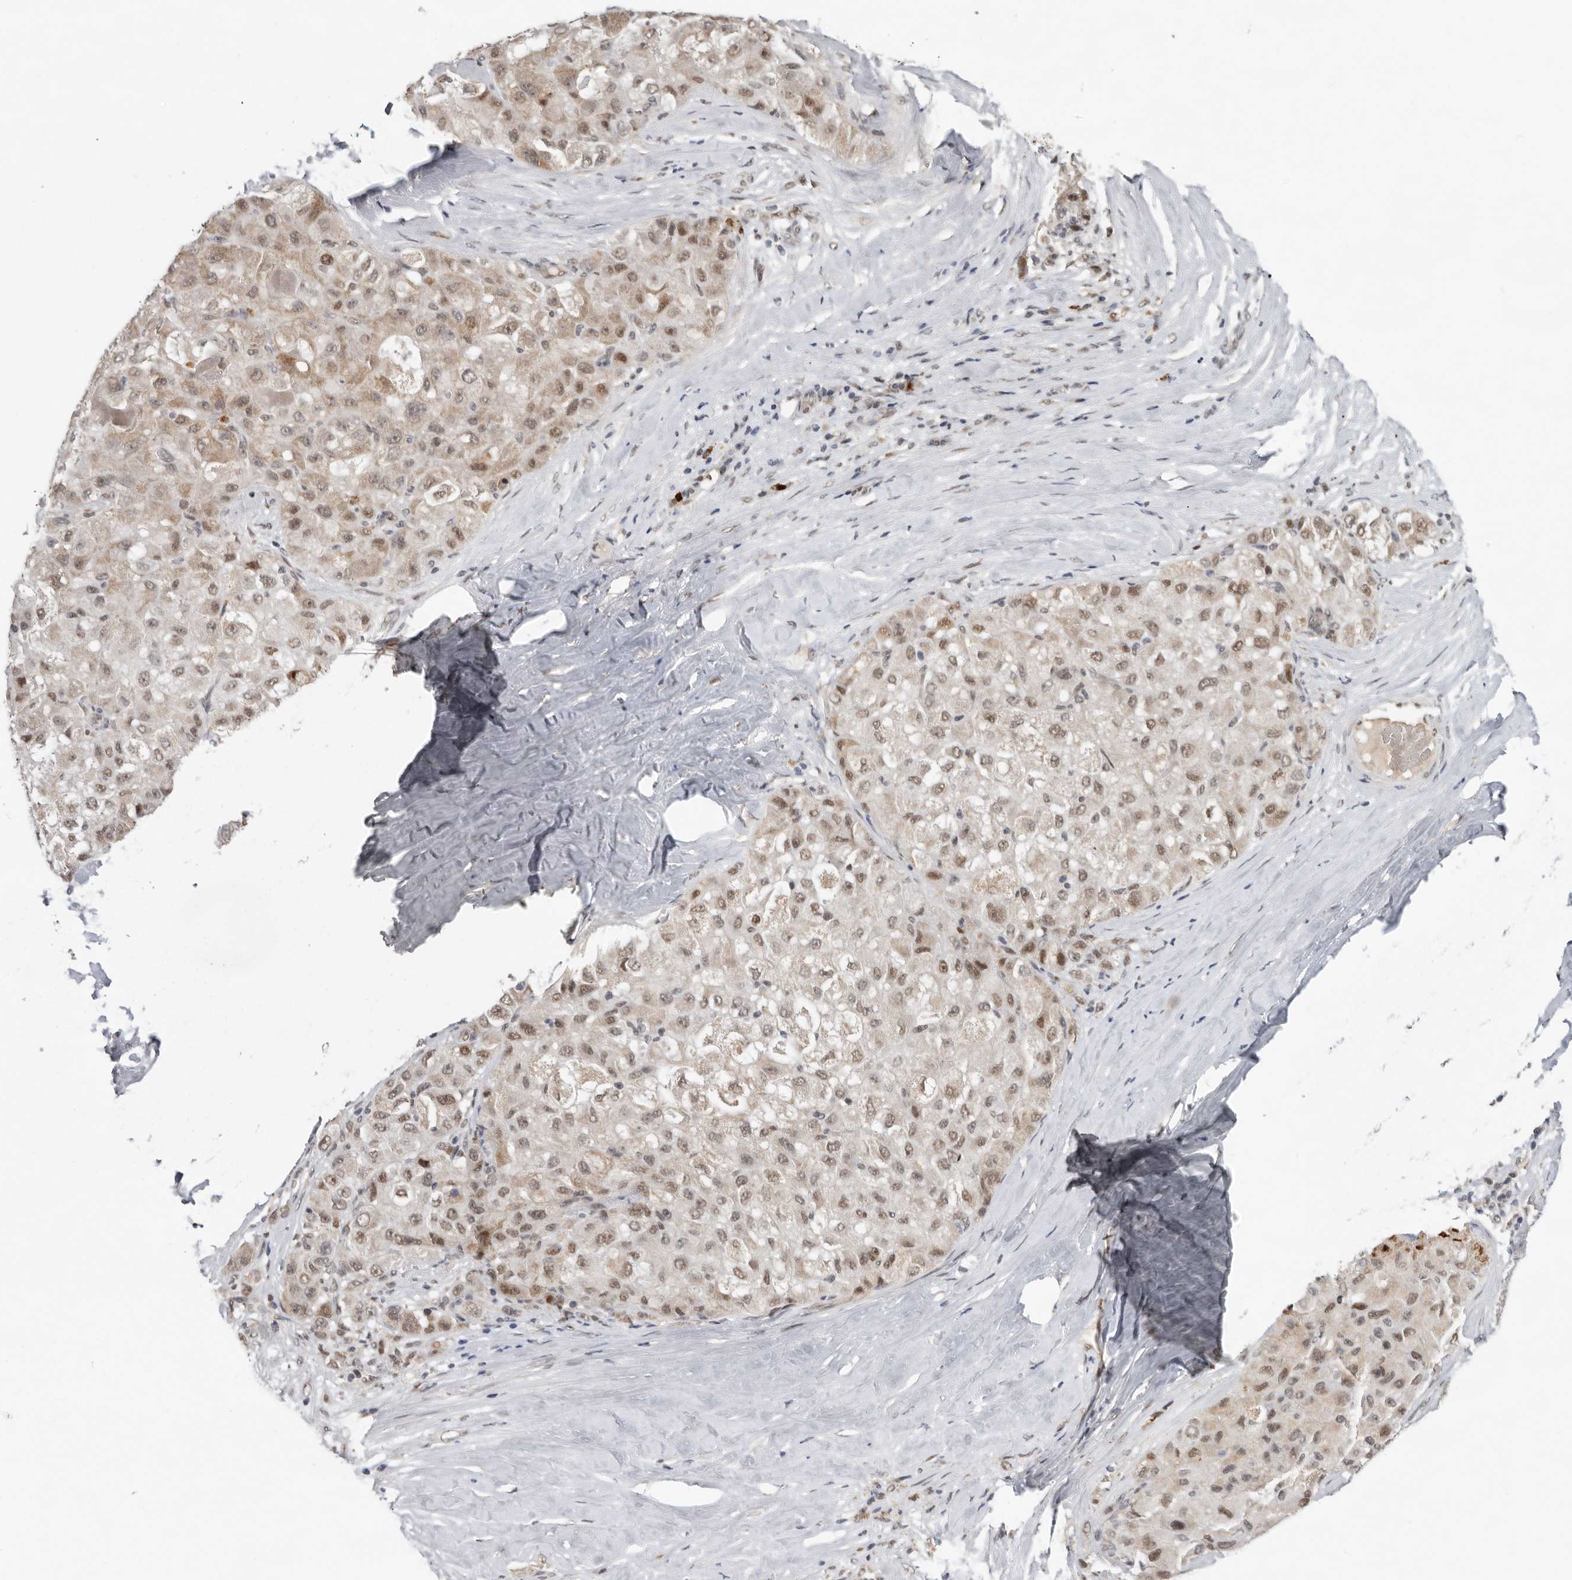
{"staining": {"intensity": "moderate", "quantity": ">75%", "location": "nuclear"}, "tissue": "liver cancer", "cell_type": "Tumor cells", "image_type": "cancer", "snomed": [{"axis": "morphology", "description": "Carcinoma, Hepatocellular, NOS"}, {"axis": "topography", "description": "Liver"}], "caption": "Protein expression by immunohistochemistry demonstrates moderate nuclear positivity in about >75% of tumor cells in liver cancer. The protein of interest is shown in brown color, while the nuclei are stained blue.", "gene": "BRCA2", "patient": {"sex": "male", "age": 80}}